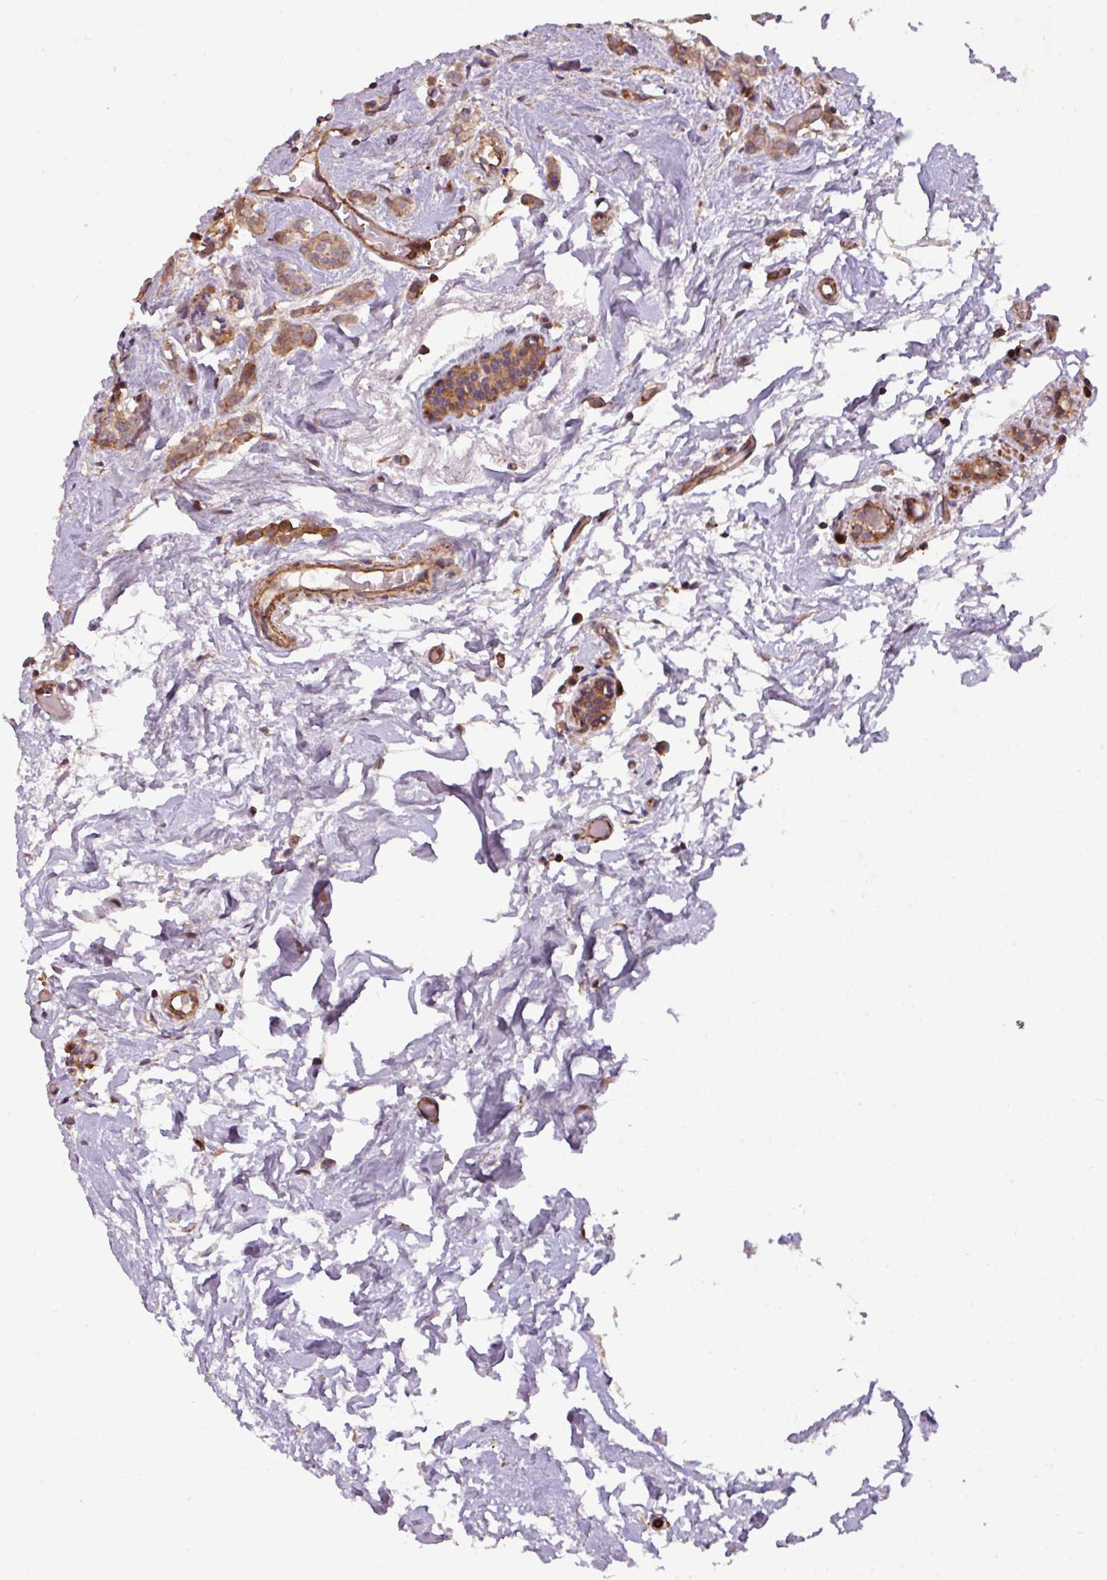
{"staining": {"intensity": "moderate", "quantity": ">75%", "location": "cytoplasmic/membranous"}, "tissue": "breast cancer", "cell_type": "Tumor cells", "image_type": "cancer", "snomed": [{"axis": "morphology", "description": "Lobular carcinoma"}, {"axis": "topography", "description": "Breast"}], "caption": "Immunohistochemistry (IHC) staining of breast cancer (lobular carcinoma), which demonstrates medium levels of moderate cytoplasmic/membranous expression in approximately >75% of tumor cells indicating moderate cytoplasmic/membranous protein expression. The staining was performed using DAB (3,3'-diaminobenzidine) (brown) for protein detection and nuclei were counterstained in hematoxylin (blue).", "gene": "CASS4", "patient": {"sex": "female", "age": 84}}